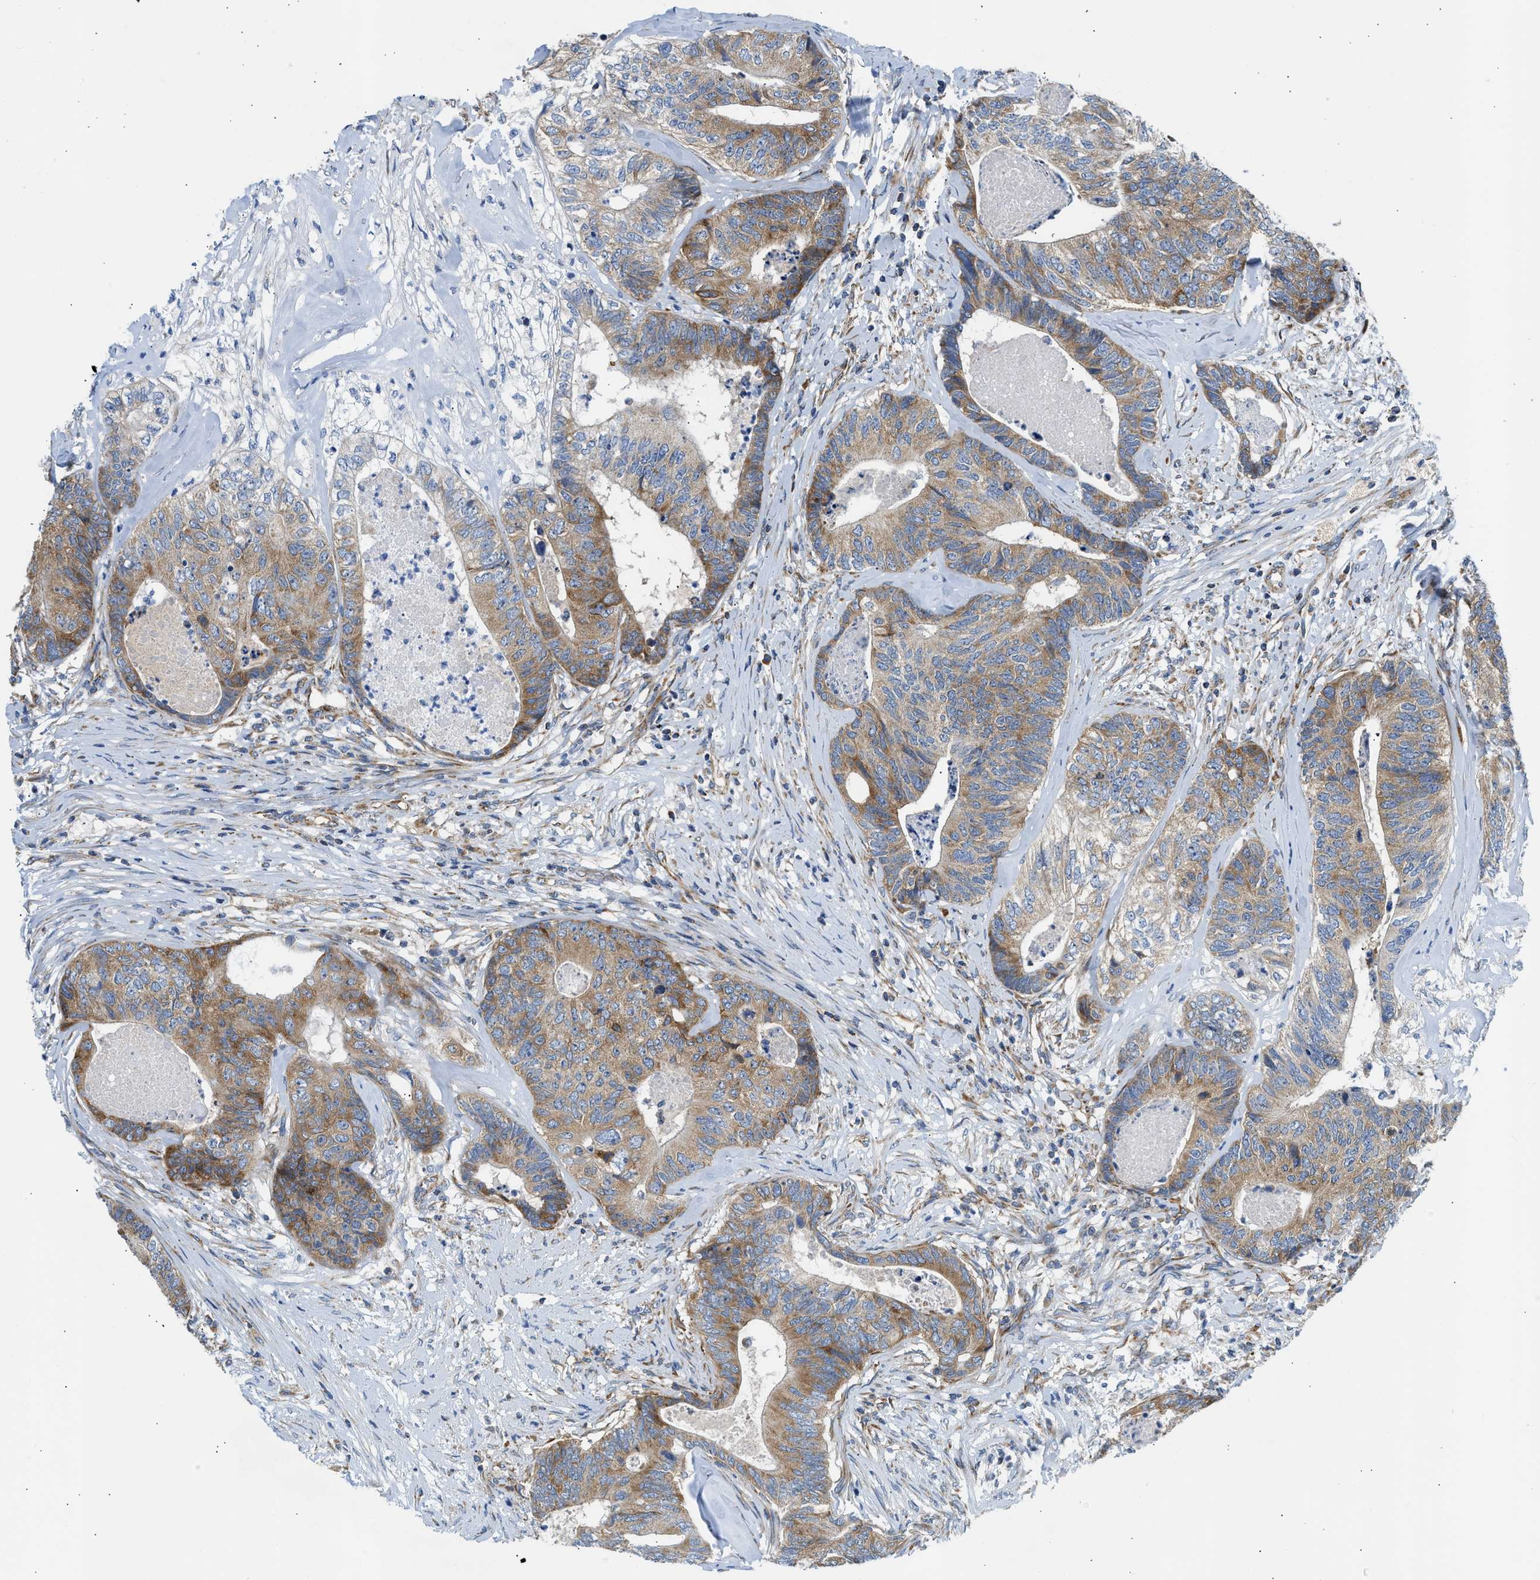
{"staining": {"intensity": "moderate", "quantity": ">75%", "location": "cytoplasmic/membranous"}, "tissue": "colorectal cancer", "cell_type": "Tumor cells", "image_type": "cancer", "snomed": [{"axis": "morphology", "description": "Adenocarcinoma, NOS"}, {"axis": "topography", "description": "Colon"}], "caption": "Human colorectal cancer (adenocarcinoma) stained for a protein (brown) reveals moderate cytoplasmic/membranous positive positivity in approximately >75% of tumor cells.", "gene": "CAMKK2", "patient": {"sex": "female", "age": 67}}